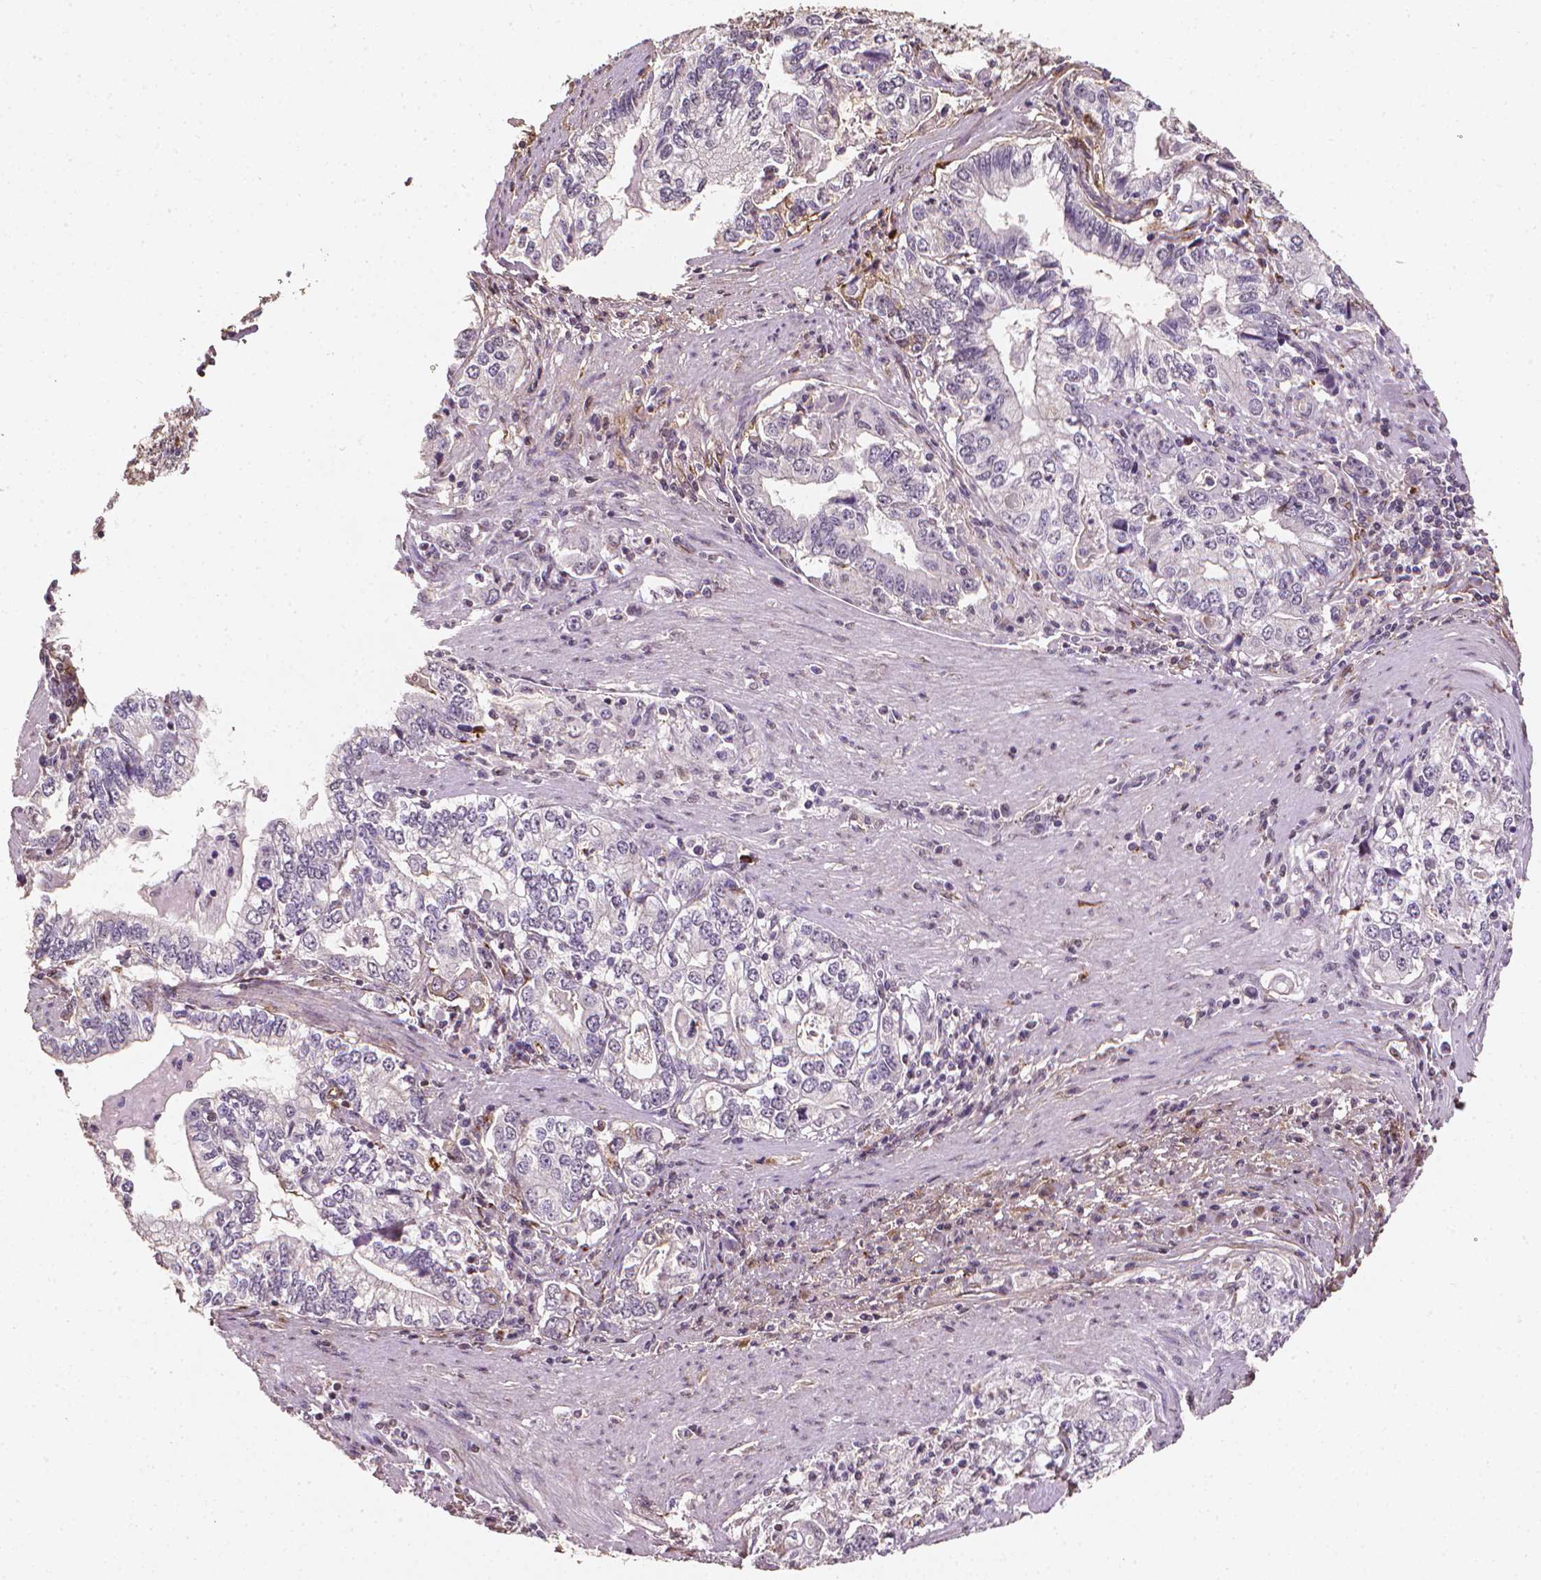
{"staining": {"intensity": "negative", "quantity": "none", "location": "none"}, "tissue": "stomach cancer", "cell_type": "Tumor cells", "image_type": "cancer", "snomed": [{"axis": "morphology", "description": "Adenocarcinoma, NOS"}, {"axis": "topography", "description": "Stomach, lower"}], "caption": "Immunohistochemistry (IHC) histopathology image of neoplastic tissue: stomach cancer (adenocarcinoma) stained with DAB shows no significant protein staining in tumor cells. The staining is performed using DAB (3,3'-diaminobenzidine) brown chromogen with nuclei counter-stained in using hematoxylin.", "gene": "DCN", "patient": {"sex": "female", "age": 72}}